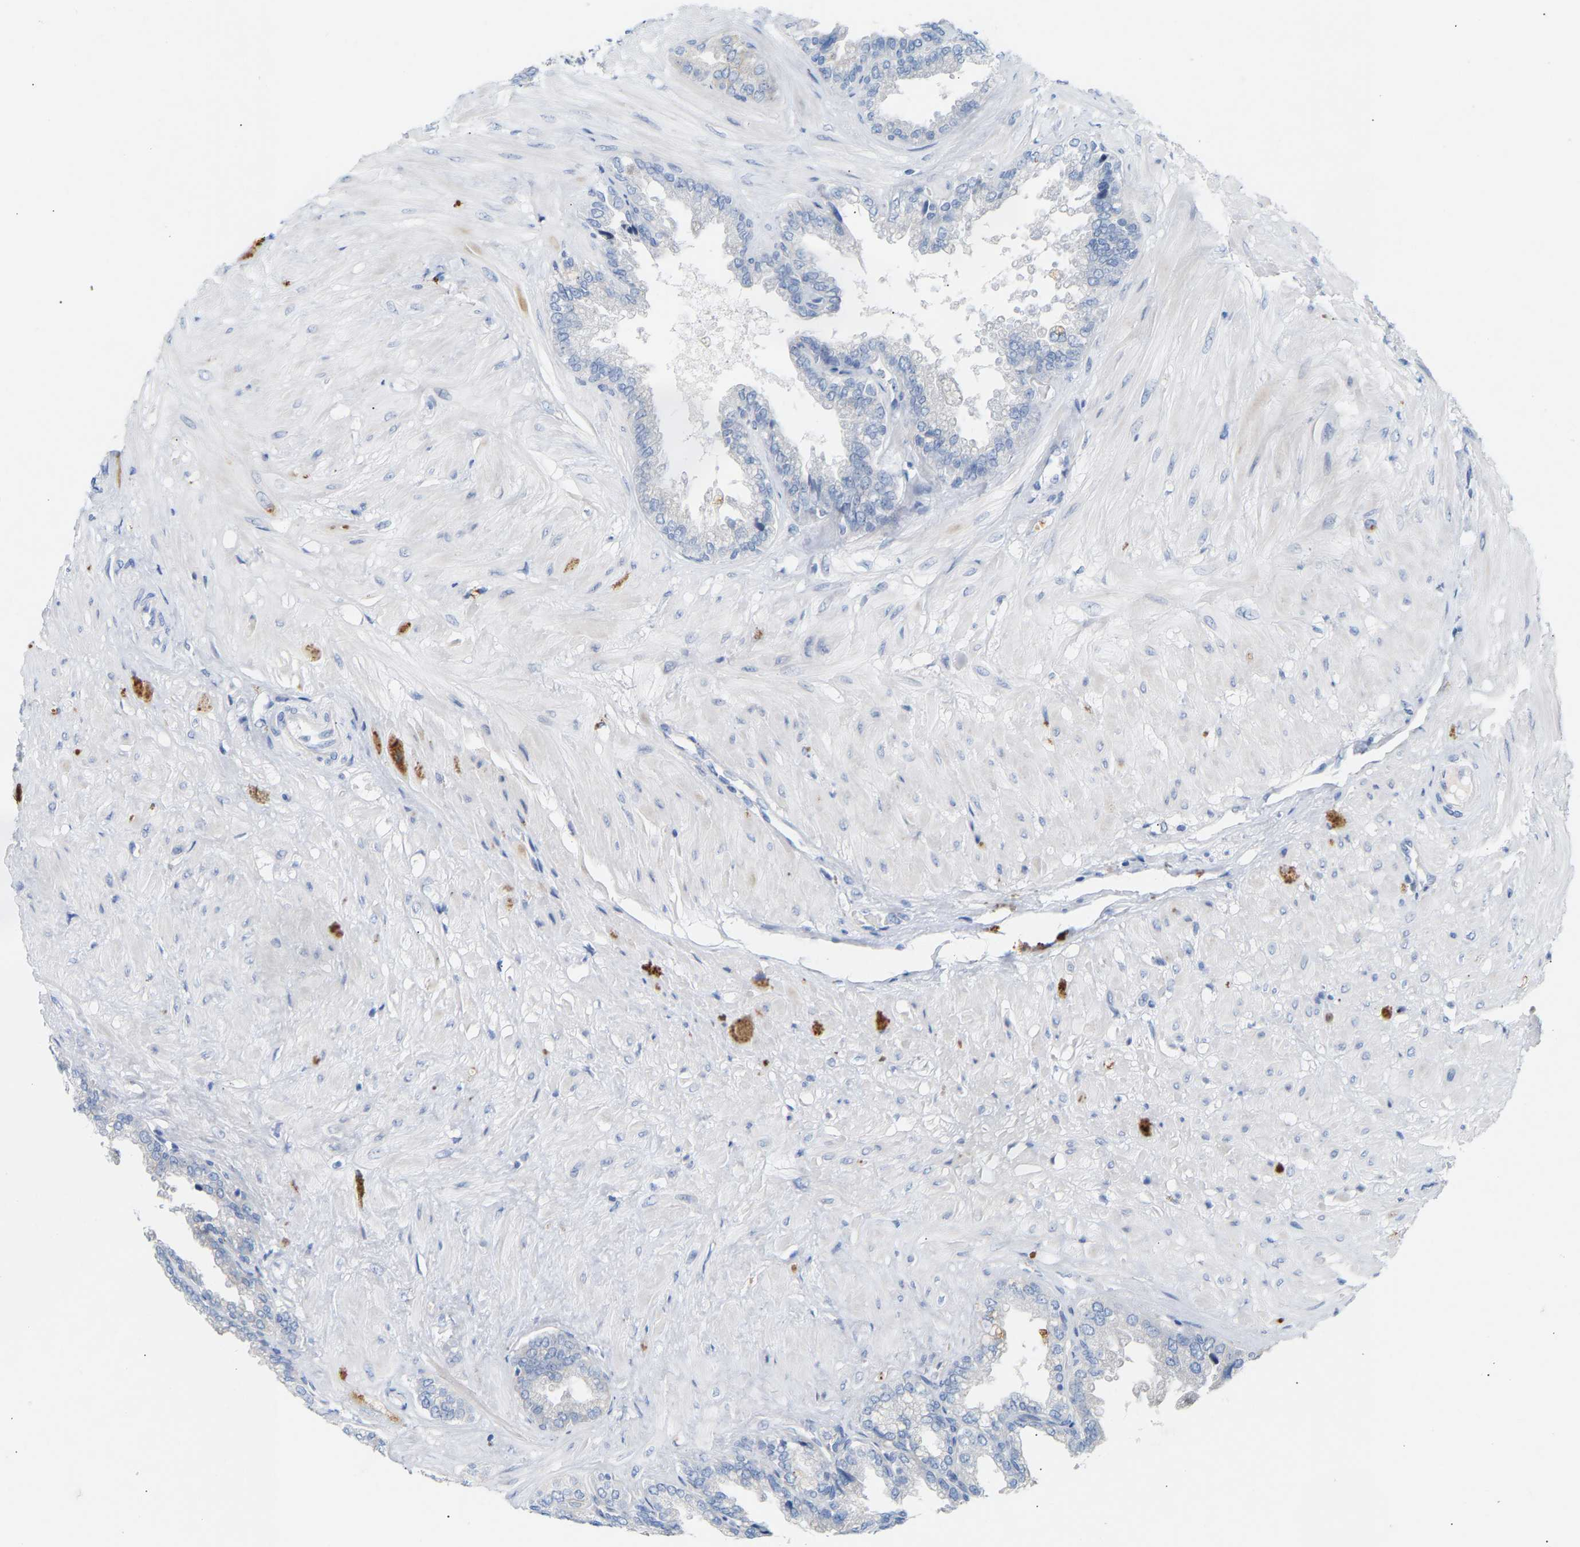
{"staining": {"intensity": "weak", "quantity": "<25%", "location": "cytoplasmic/membranous"}, "tissue": "seminal vesicle", "cell_type": "Glandular cells", "image_type": "normal", "snomed": [{"axis": "morphology", "description": "Normal tissue, NOS"}, {"axis": "topography", "description": "Seminal veicle"}], "caption": "DAB (3,3'-diaminobenzidine) immunohistochemical staining of benign human seminal vesicle reveals no significant expression in glandular cells.", "gene": "PEX1", "patient": {"sex": "male", "age": 46}}